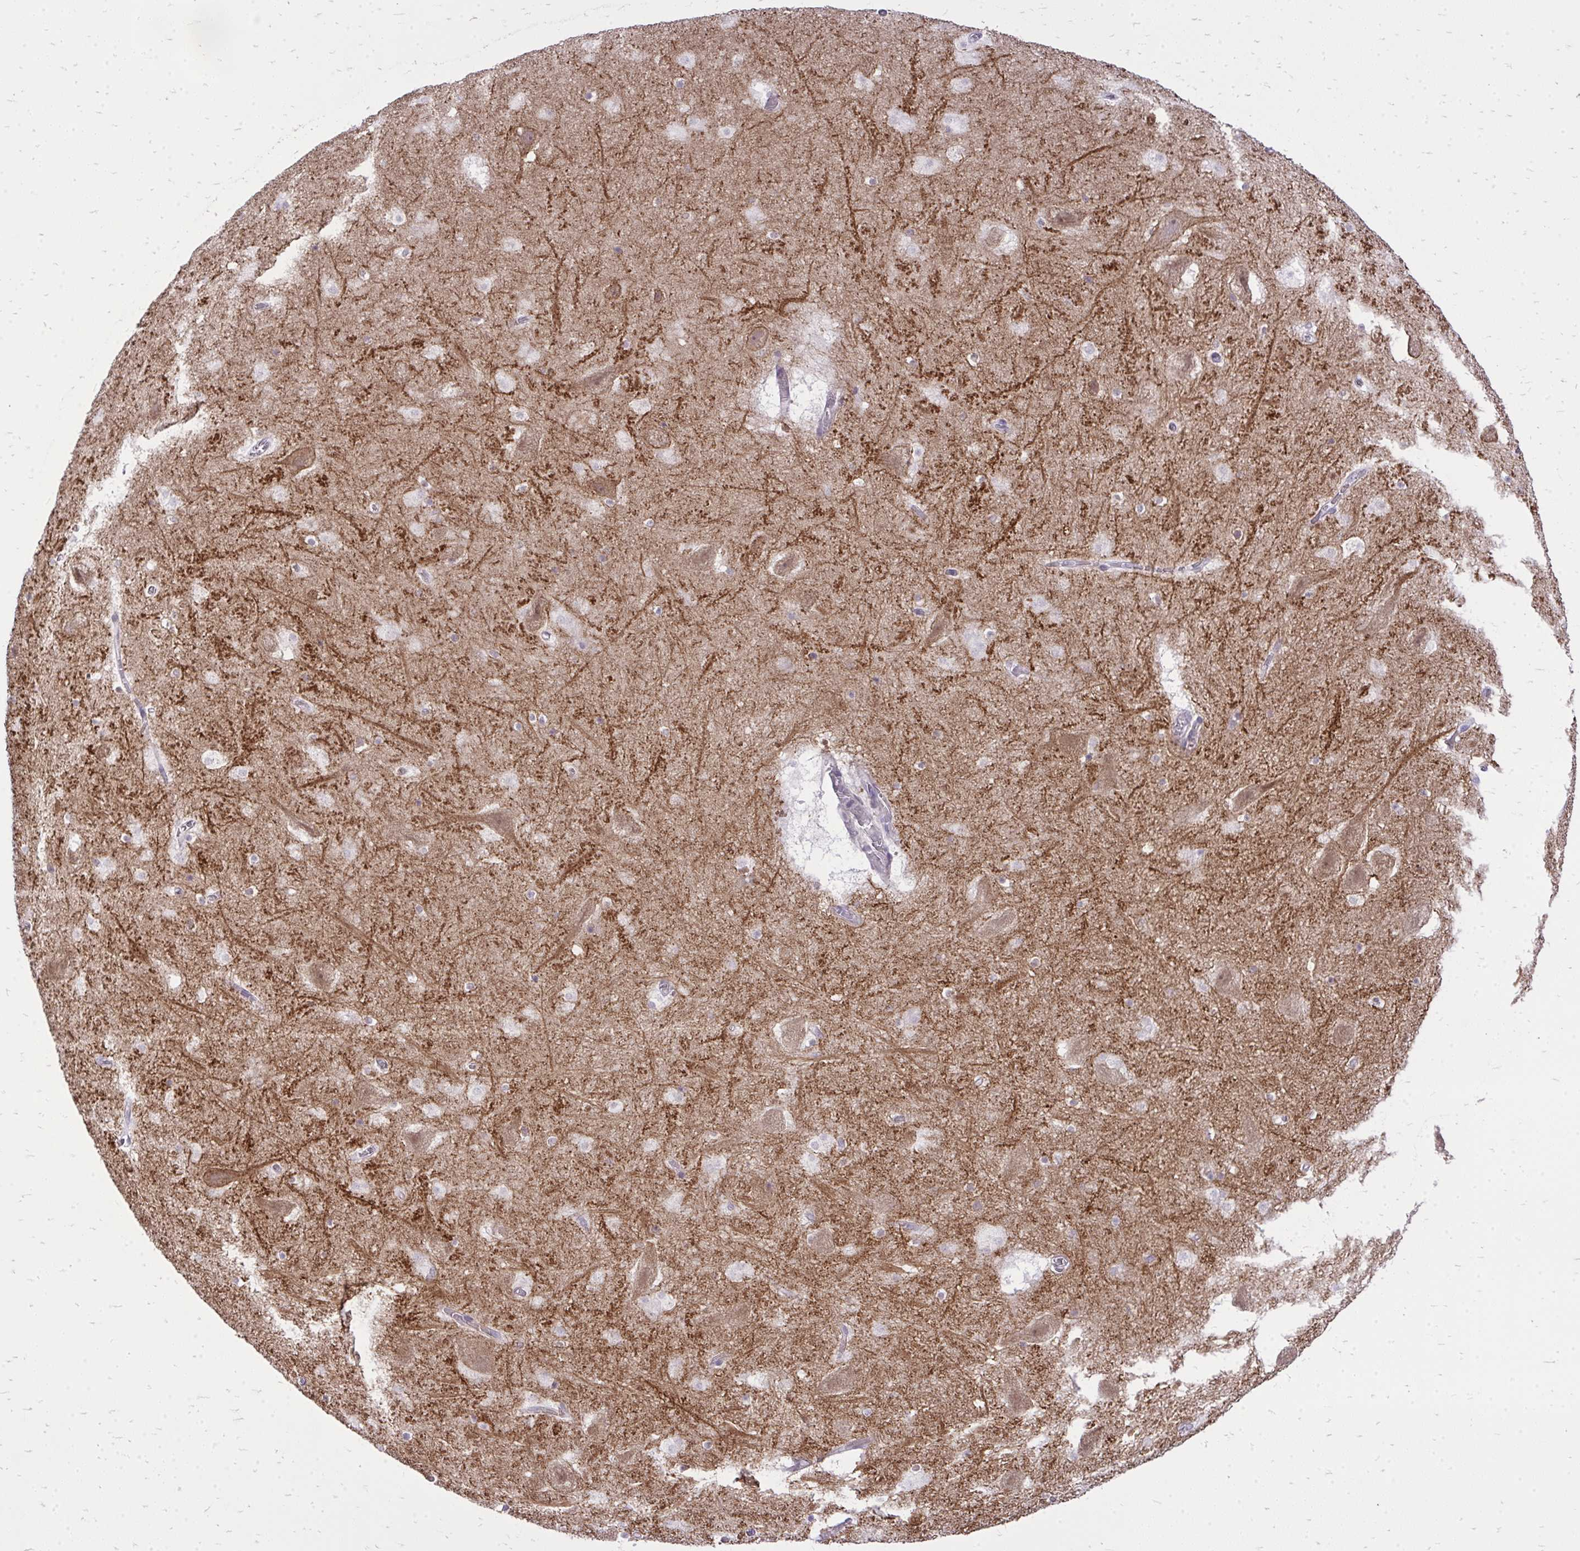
{"staining": {"intensity": "negative", "quantity": "none", "location": "none"}, "tissue": "hippocampus", "cell_type": "Glial cells", "image_type": "normal", "snomed": [{"axis": "morphology", "description": "Normal tissue, NOS"}, {"axis": "topography", "description": "Hippocampus"}], "caption": "Protein analysis of normal hippocampus demonstrates no significant staining in glial cells. Brightfield microscopy of immunohistochemistry (IHC) stained with DAB (brown) and hematoxylin (blue), captured at high magnification.", "gene": "SPTBN2", "patient": {"sex": "female", "age": 42}}